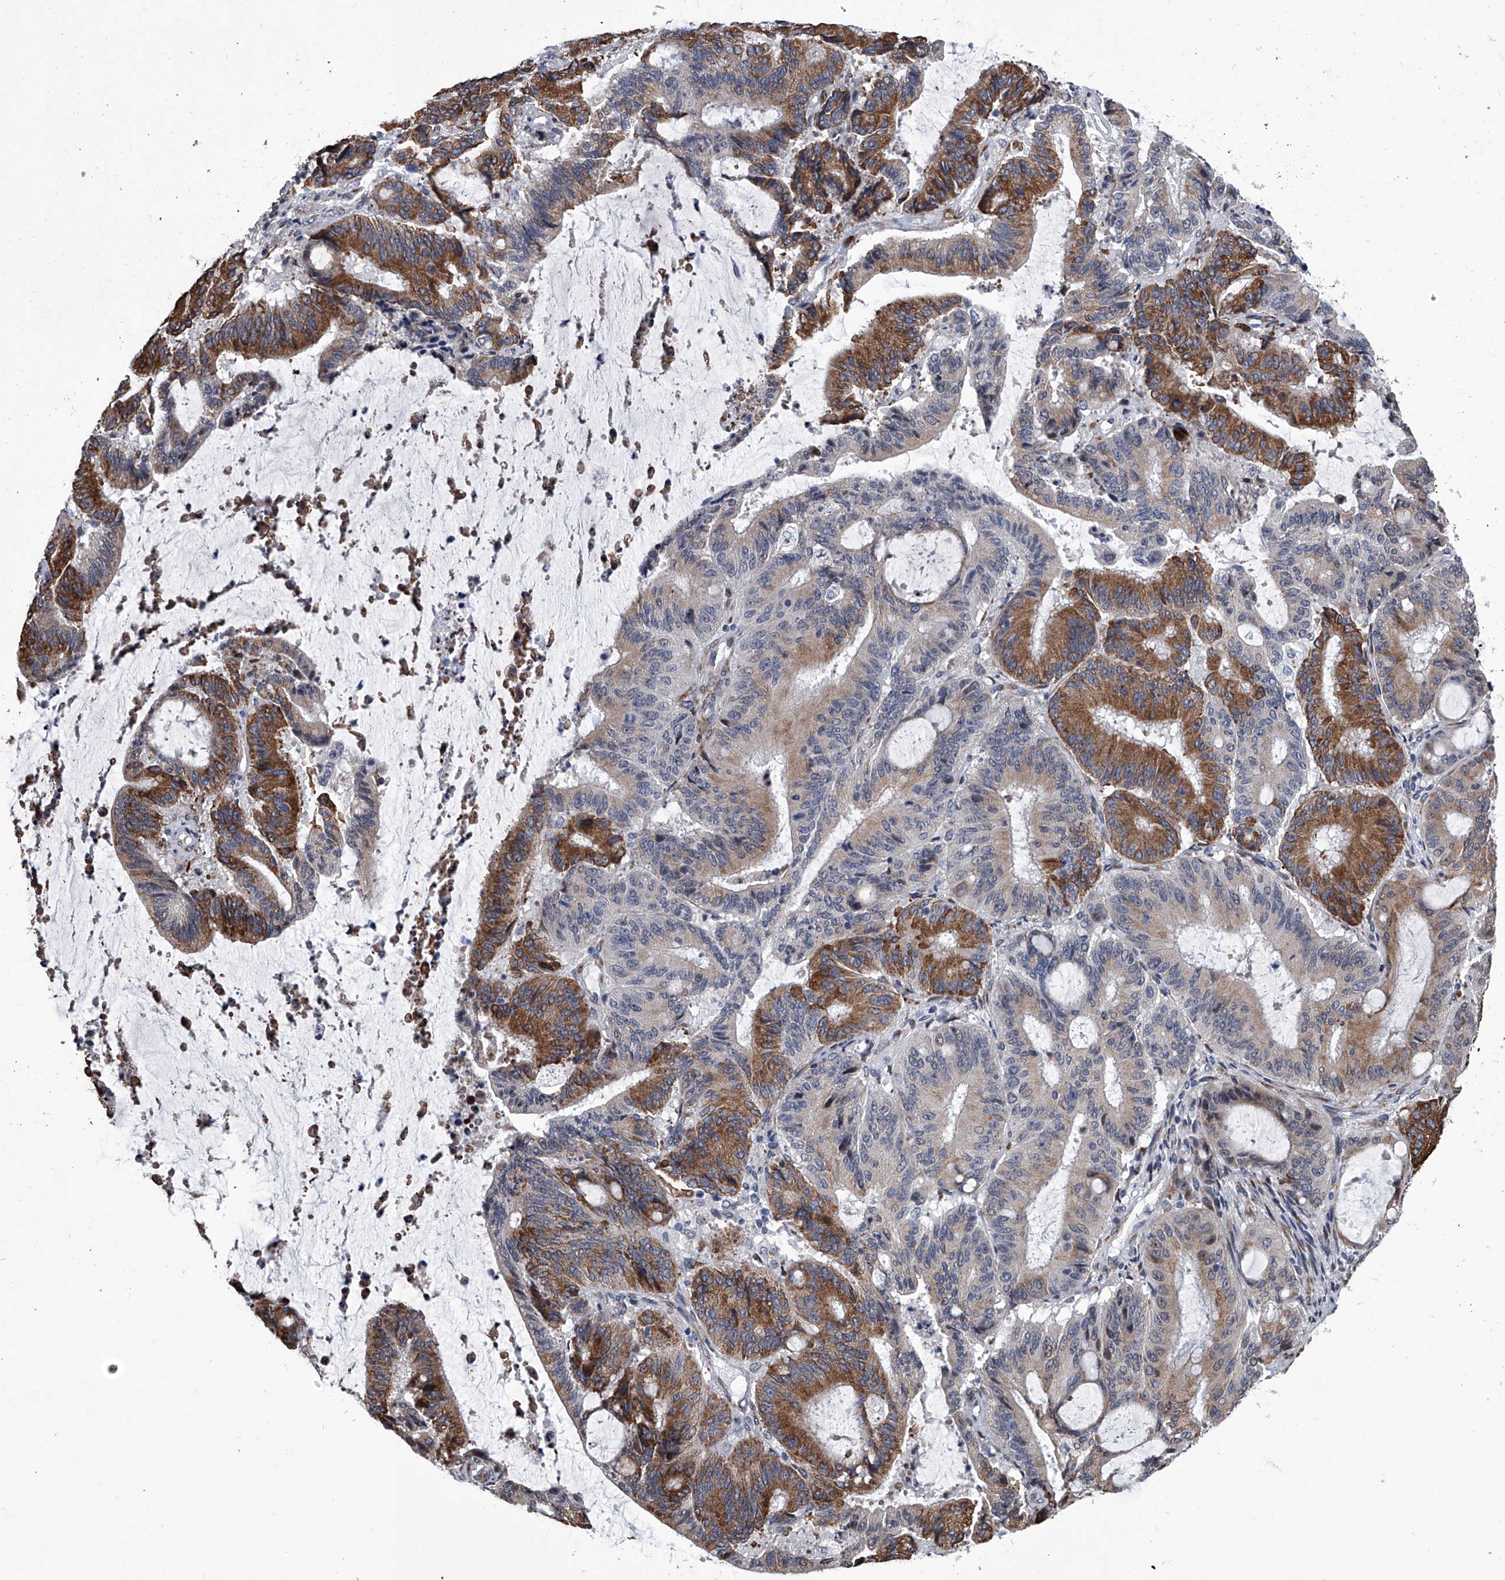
{"staining": {"intensity": "strong", "quantity": "25%-75%", "location": "cytoplasmic/membranous"}, "tissue": "liver cancer", "cell_type": "Tumor cells", "image_type": "cancer", "snomed": [{"axis": "morphology", "description": "Normal tissue, NOS"}, {"axis": "morphology", "description": "Cholangiocarcinoma"}, {"axis": "topography", "description": "Liver"}, {"axis": "topography", "description": "Peripheral nerve tissue"}], "caption": "Cholangiocarcinoma (liver) stained for a protein demonstrates strong cytoplasmic/membranous positivity in tumor cells.", "gene": "PPP2R5D", "patient": {"sex": "female", "age": 73}}